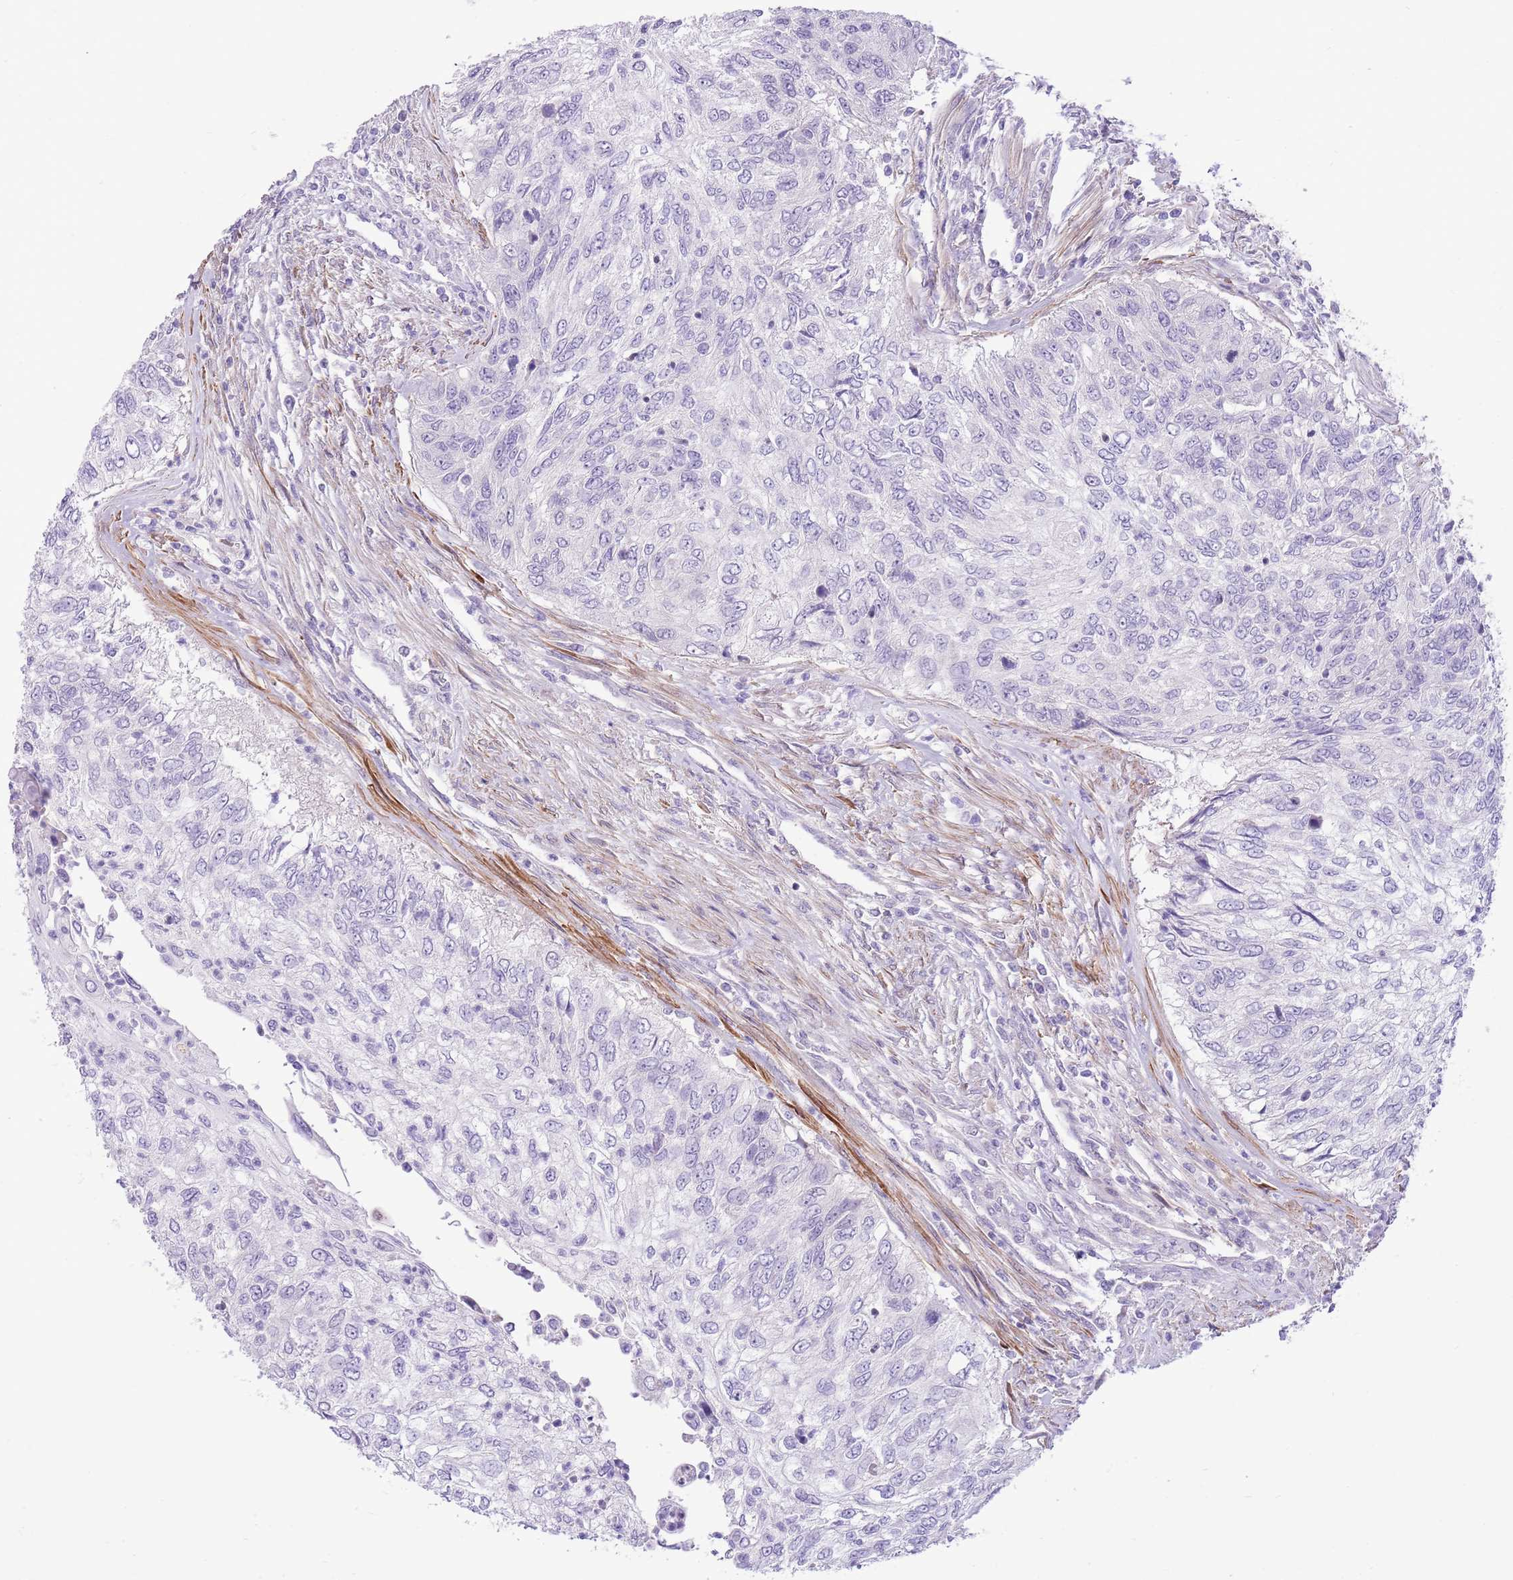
{"staining": {"intensity": "negative", "quantity": "none", "location": "none"}, "tissue": "urothelial cancer", "cell_type": "Tumor cells", "image_type": "cancer", "snomed": [{"axis": "morphology", "description": "Urothelial carcinoma, High grade"}, {"axis": "topography", "description": "Urinary bladder"}], "caption": "The image reveals no significant staining in tumor cells of urothelial cancer. (Stains: DAB IHC with hematoxylin counter stain, Microscopy: brightfield microscopy at high magnification).", "gene": "ZC4H2", "patient": {"sex": "female", "age": 60}}